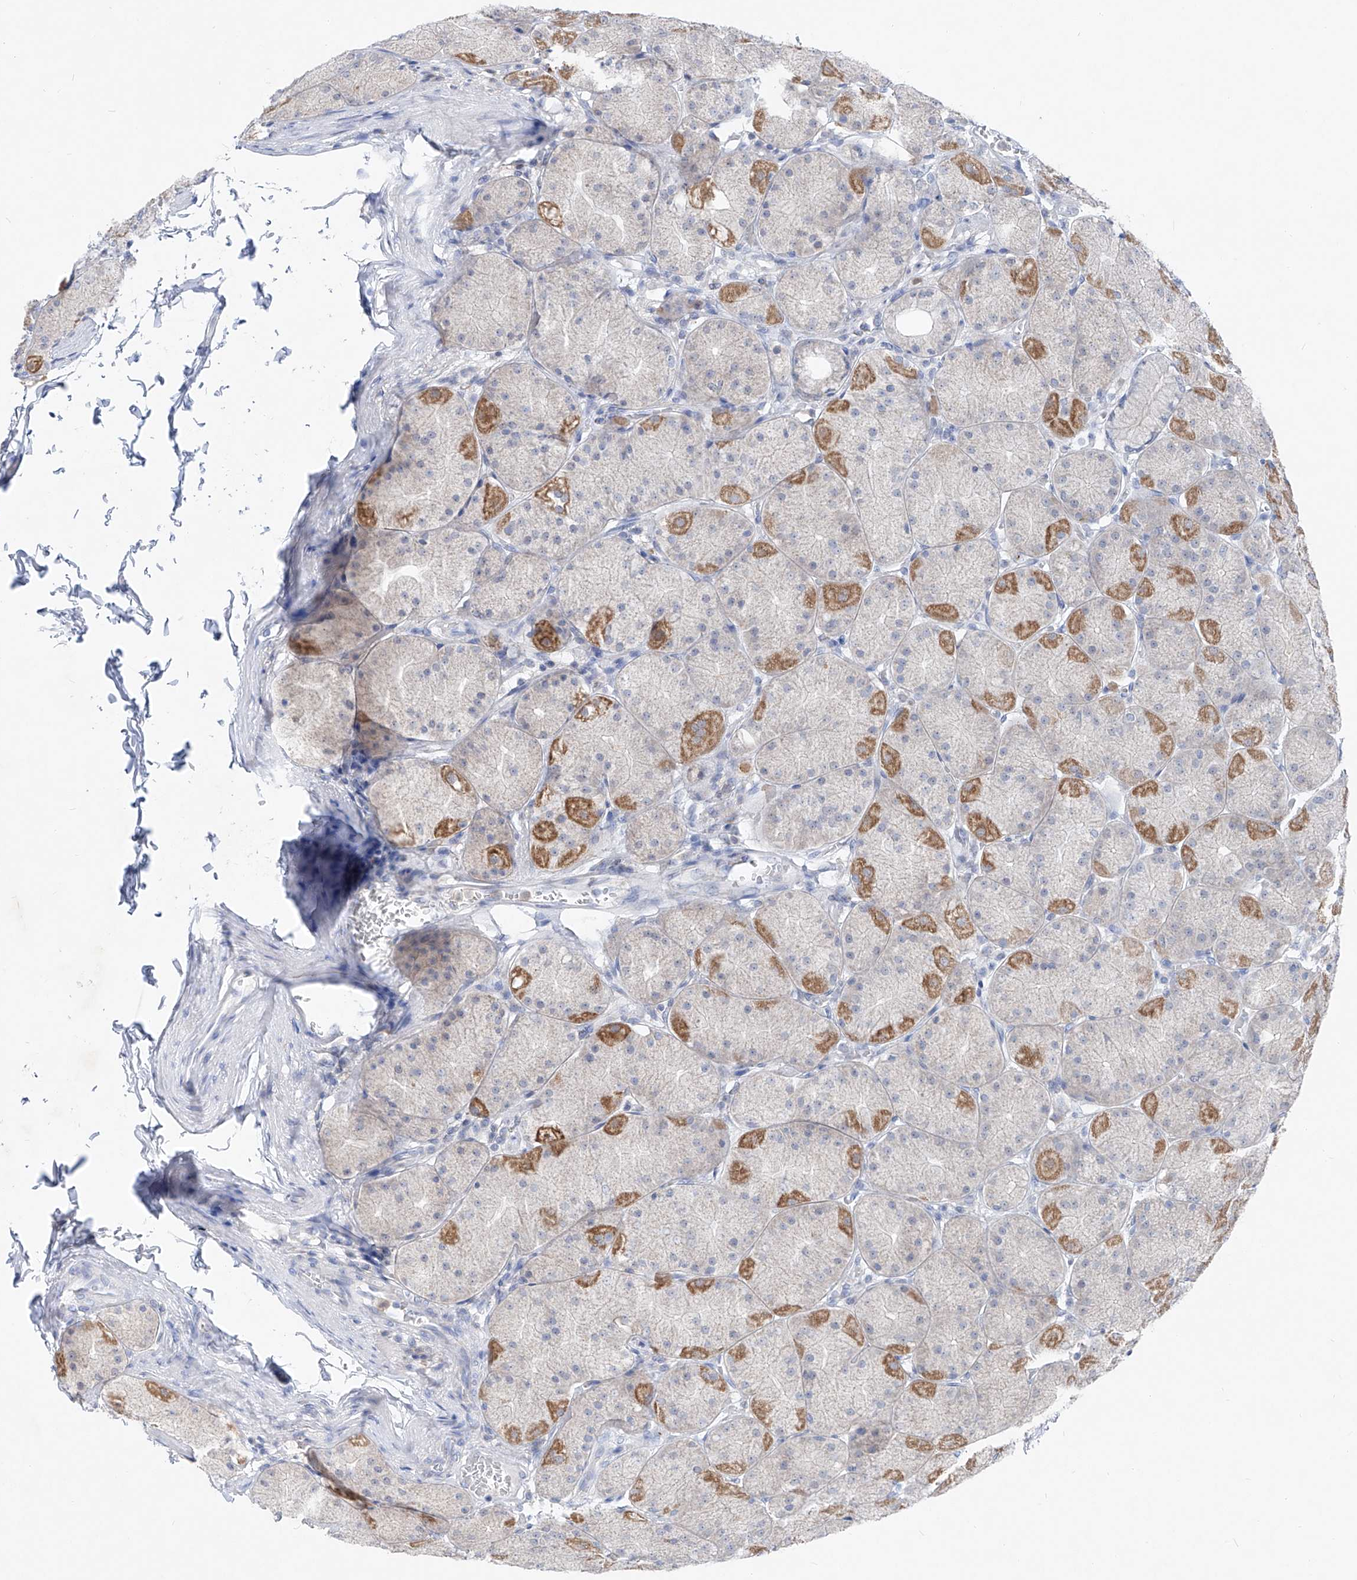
{"staining": {"intensity": "moderate", "quantity": "25%-75%", "location": "cytoplasmic/membranous"}, "tissue": "stomach", "cell_type": "Glandular cells", "image_type": "normal", "snomed": [{"axis": "morphology", "description": "Normal tissue, NOS"}, {"axis": "topography", "description": "Stomach, upper"}], "caption": "Protein expression by immunohistochemistry exhibits moderate cytoplasmic/membranous staining in about 25%-75% of glandular cells in benign stomach. Nuclei are stained in blue.", "gene": "UFL1", "patient": {"sex": "female", "age": 56}}